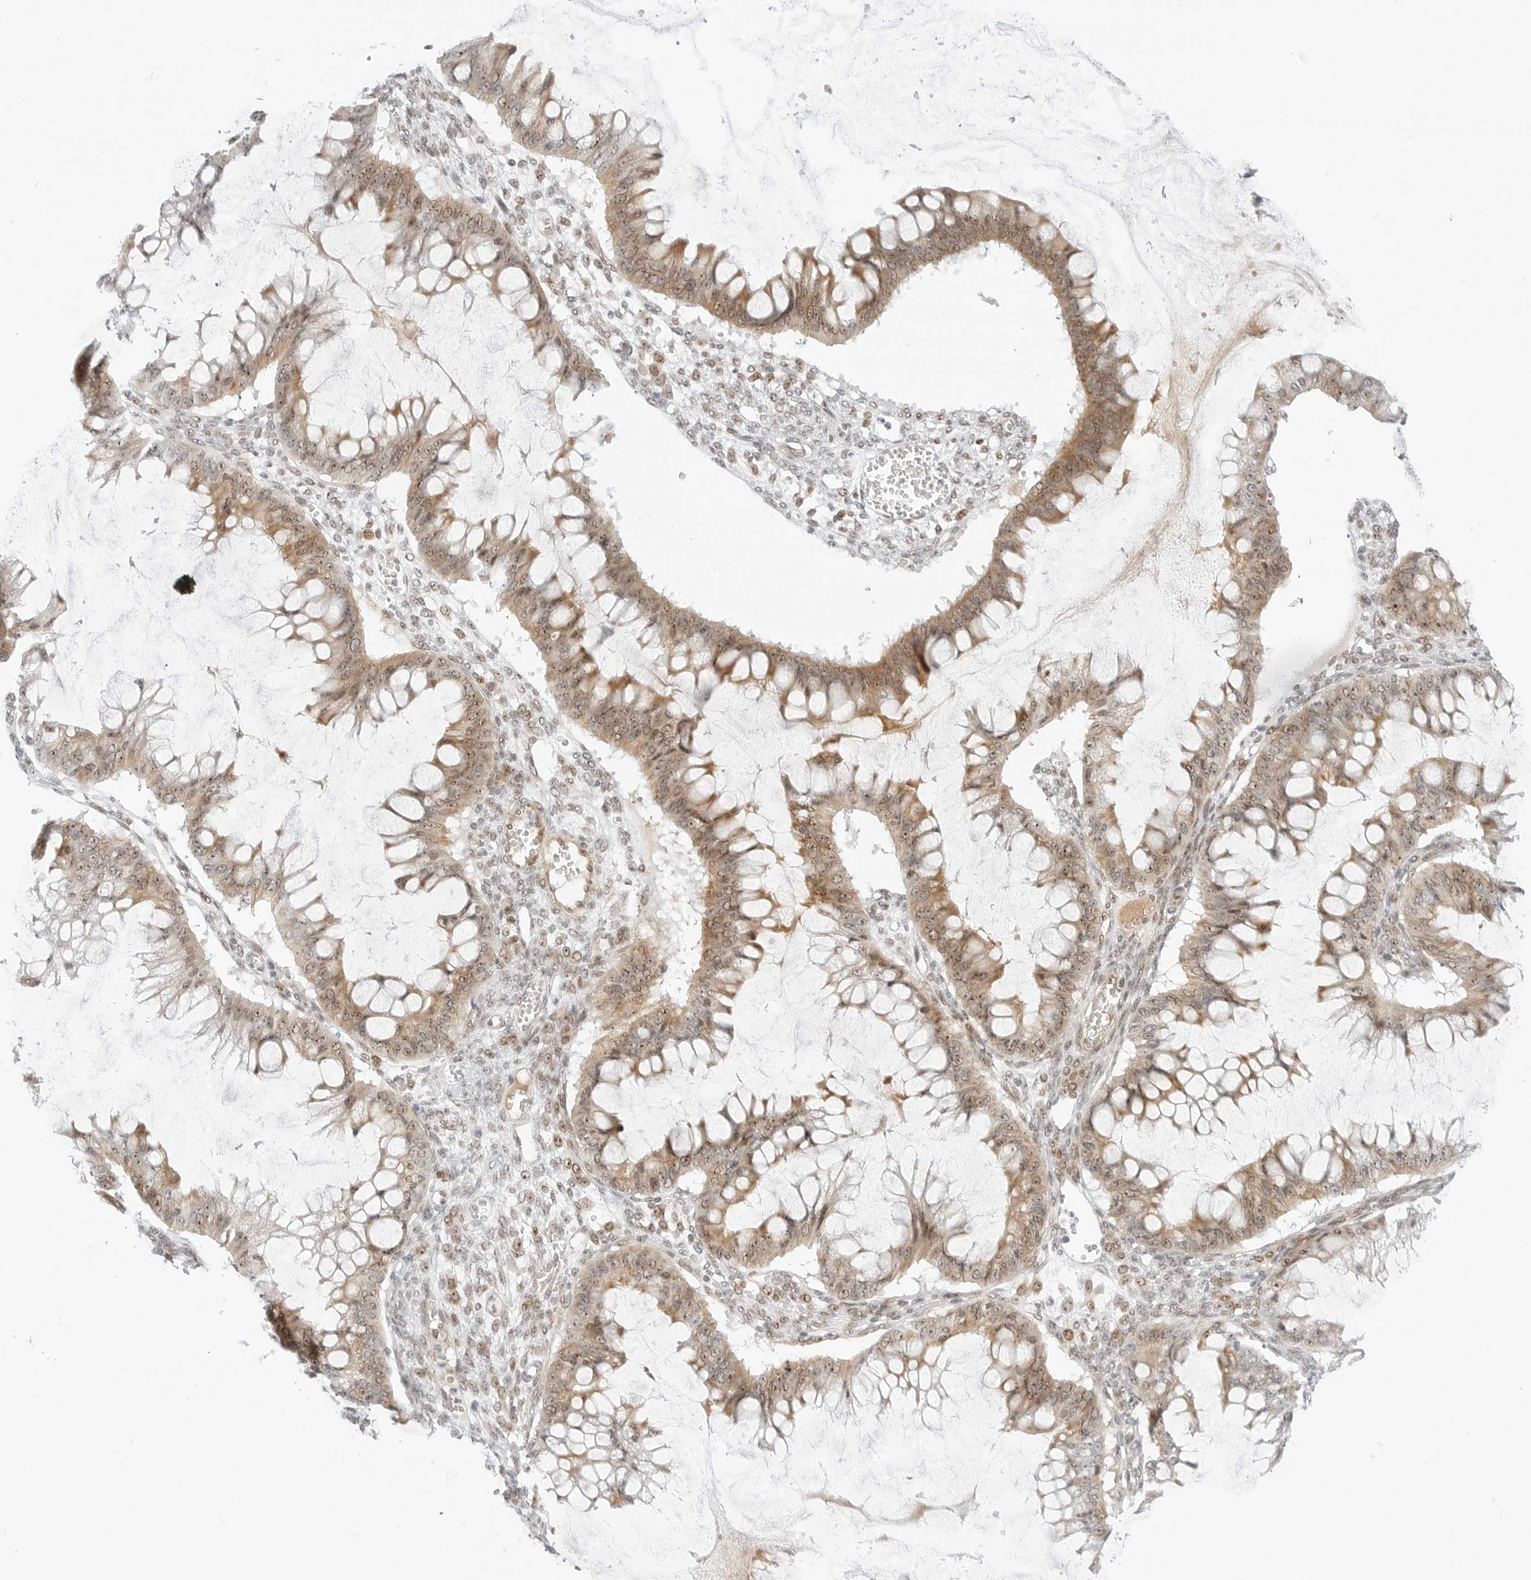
{"staining": {"intensity": "moderate", "quantity": ">75%", "location": "cytoplasmic/membranous,nuclear"}, "tissue": "ovarian cancer", "cell_type": "Tumor cells", "image_type": "cancer", "snomed": [{"axis": "morphology", "description": "Cystadenocarcinoma, mucinous, NOS"}, {"axis": "topography", "description": "Ovary"}], "caption": "This micrograph shows IHC staining of human ovarian mucinous cystadenocarcinoma, with medium moderate cytoplasmic/membranous and nuclear positivity in approximately >75% of tumor cells.", "gene": "HIPK3", "patient": {"sex": "female", "age": 73}}